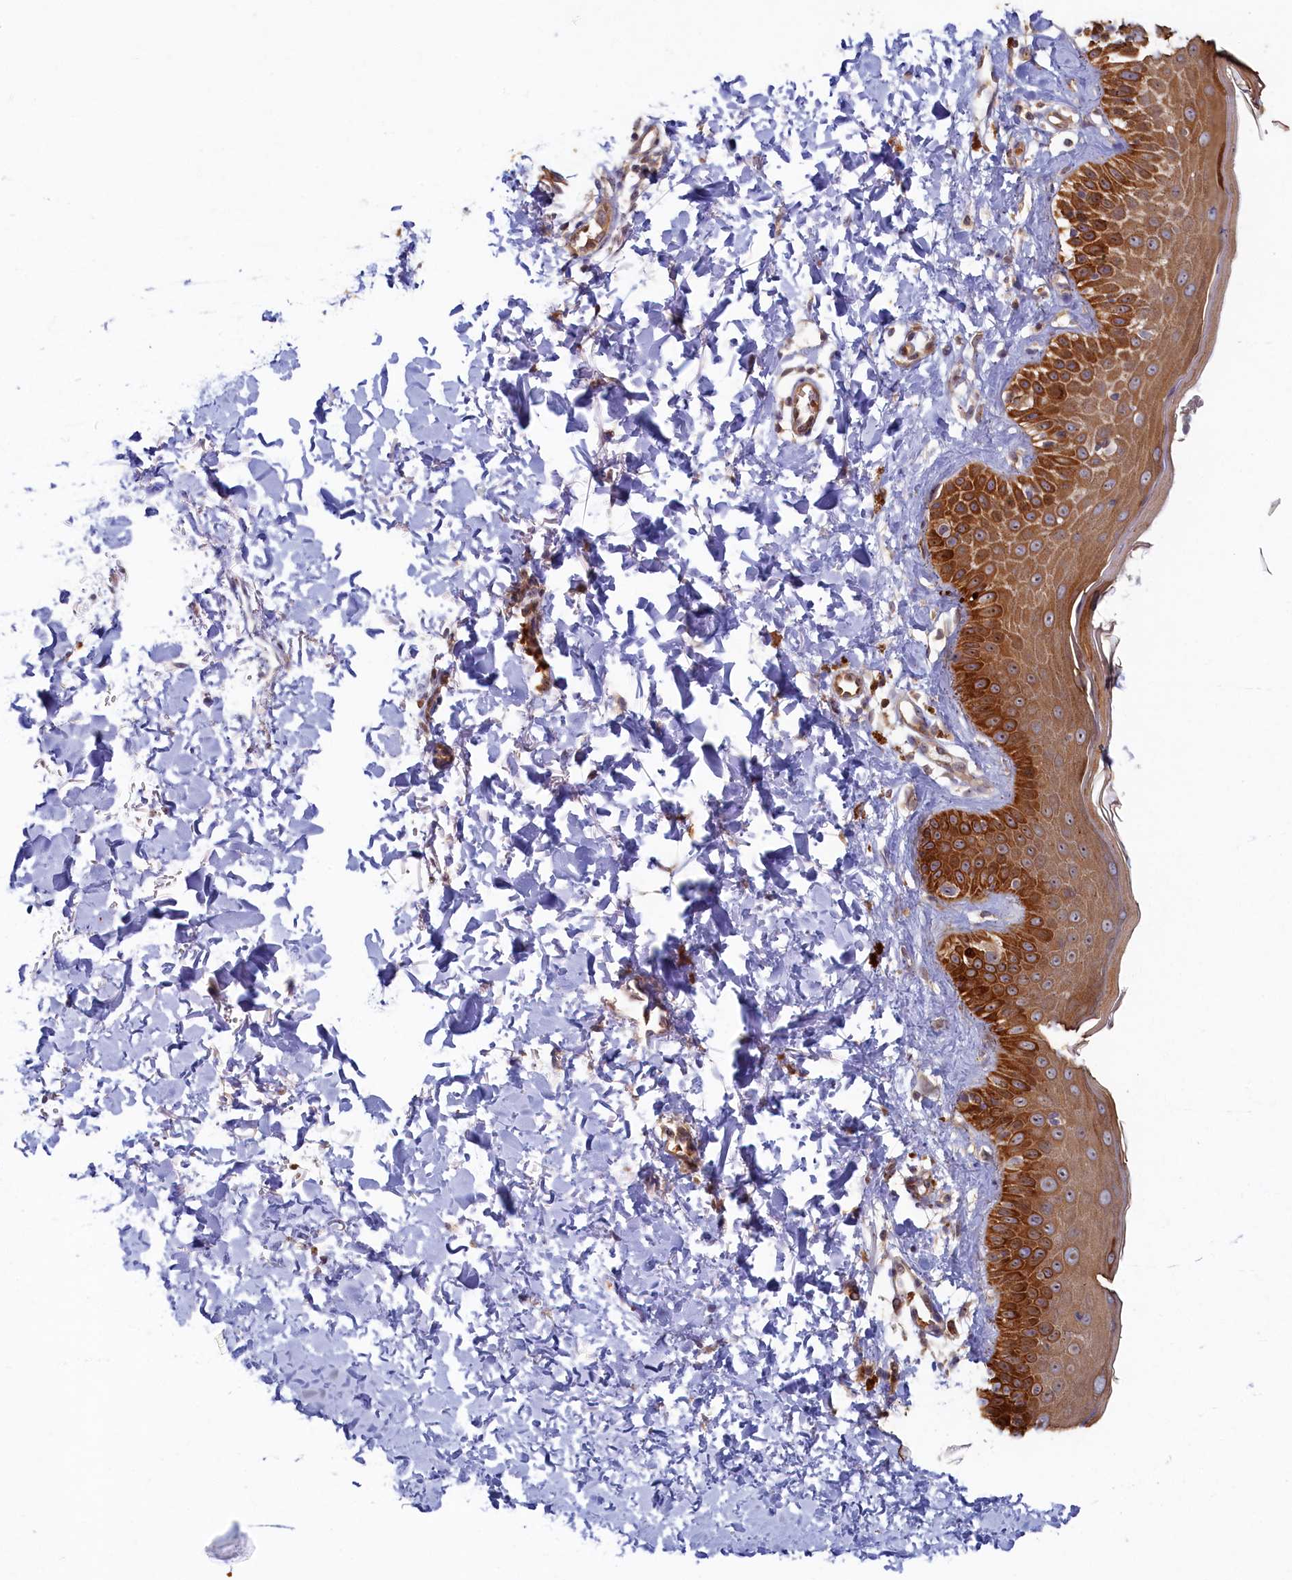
{"staining": {"intensity": "negative", "quantity": "none", "location": "none"}, "tissue": "skin", "cell_type": "Fibroblasts", "image_type": "normal", "snomed": [{"axis": "morphology", "description": "Normal tissue, NOS"}, {"axis": "topography", "description": "Skin"}], "caption": "This is an immunohistochemistry micrograph of normal human skin. There is no expression in fibroblasts.", "gene": "CEP20", "patient": {"sex": "male", "age": 52}}